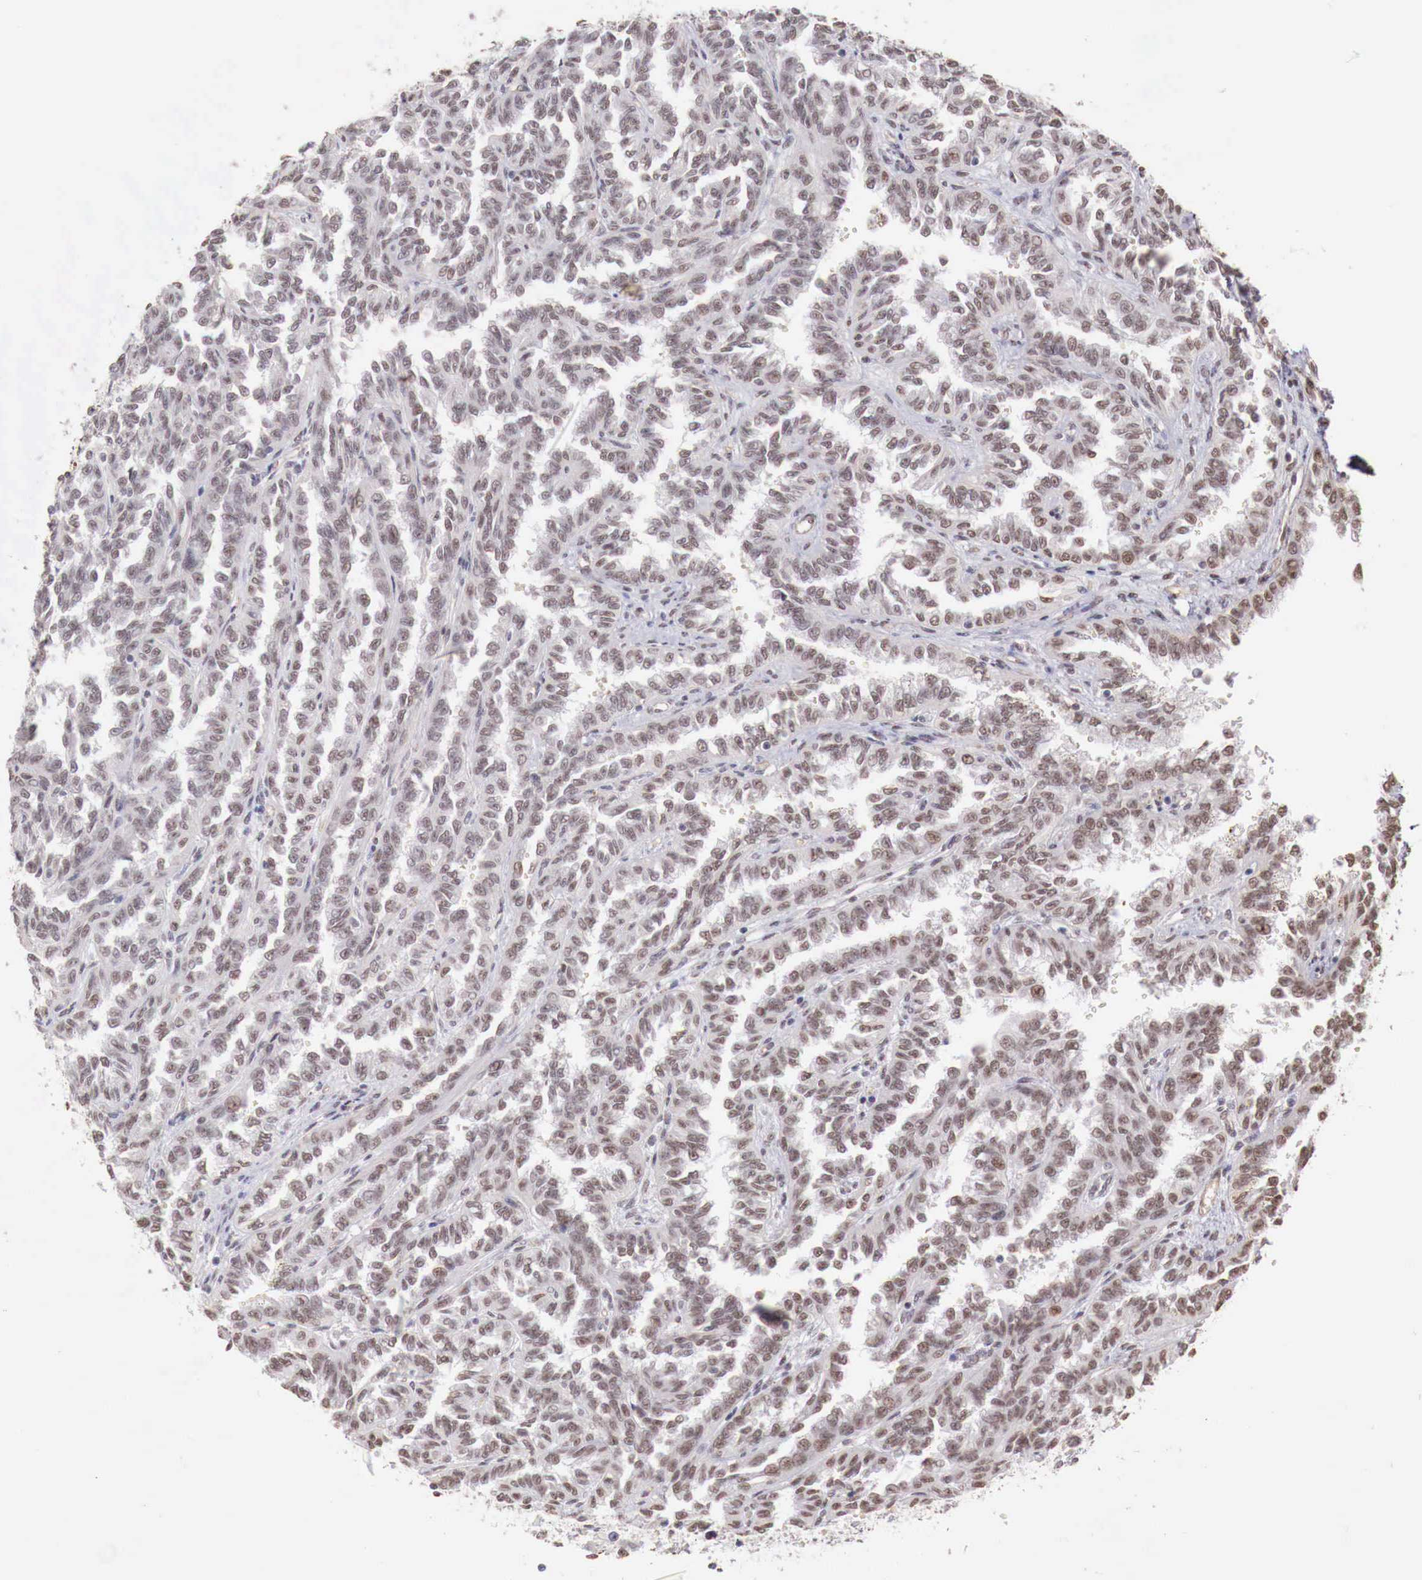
{"staining": {"intensity": "moderate", "quantity": ">75%", "location": "nuclear"}, "tissue": "renal cancer", "cell_type": "Tumor cells", "image_type": "cancer", "snomed": [{"axis": "morphology", "description": "Inflammation, NOS"}, {"axis": "morphology", "description": "Adenocarcinoma, NOS"}, {"axis": "topography", "description": "Kidney"}], "caption": "This is a photomicrograph of immunohistochemistry (IHC) staining of renal cancer (adenocarcinoma), which shows moderate staining in the nuclear of tumor cells.", "gene": "FOXP2", "patient": {"sex": "male", "age": 68}}